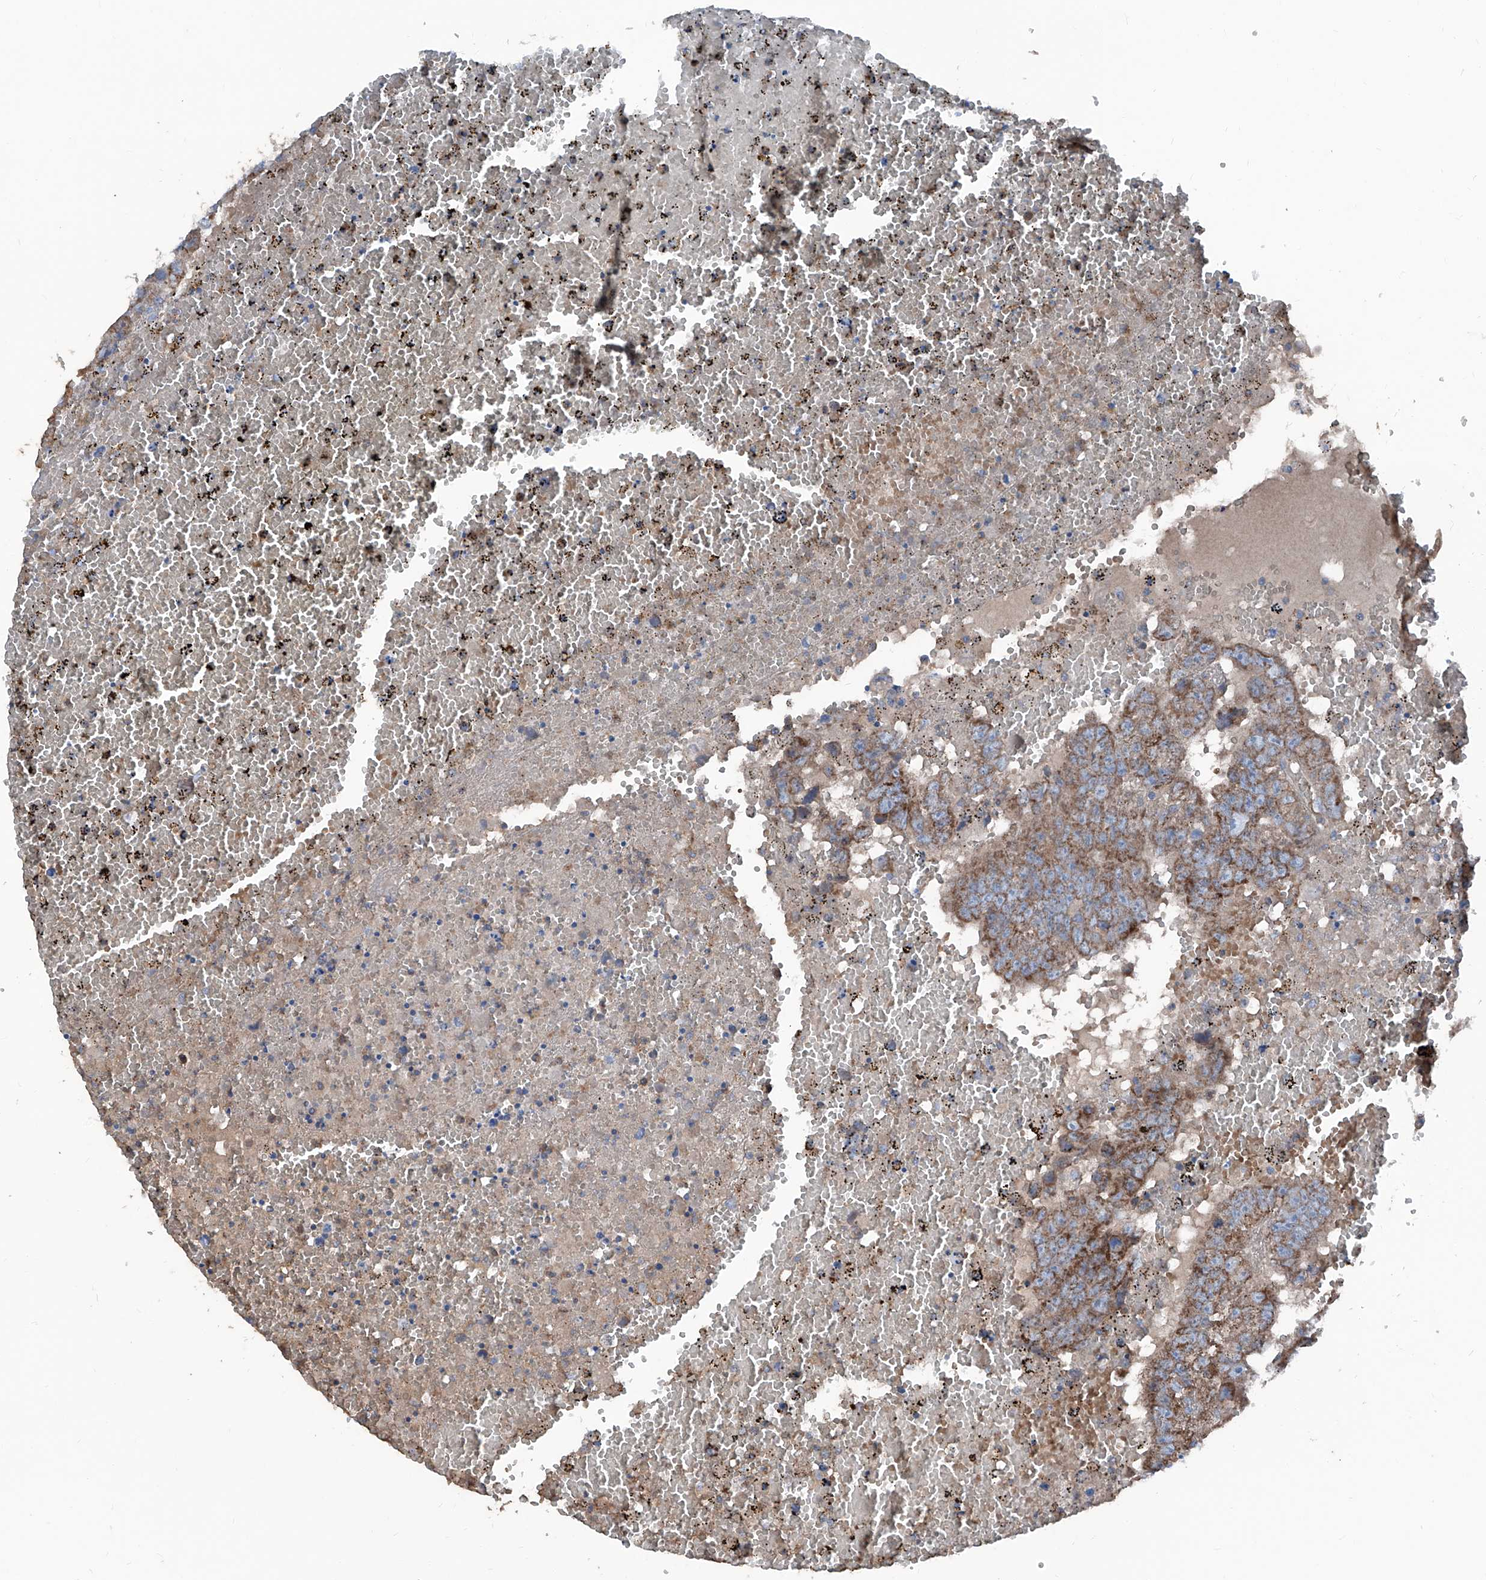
{"staining": {"intensity": "moderate", "quantity": ">75%", "location": "cytoplasmic/membranous"}, "tissue": "testis cancer", "cell_type": "Tumor cells", "image_type": "cancer", "snomed": [{"axis": "morphology", "description": "Carcinoma, Embryonal, NOS"}, {"axis": "topography", "description": "Testis"}], "caption": "DAB immunohistochemical staining of embryonal carcinoma (testis) displays moderate cytoplasmic/membranous protein expression in approximately >75% of tumor cells. Using DAB (brown) and hematoxylin (blue) stains, captured at high magnification using brightfield microscopy.", "gene": "GPAT3", "patient": {"sex": "male", "age": 25}}